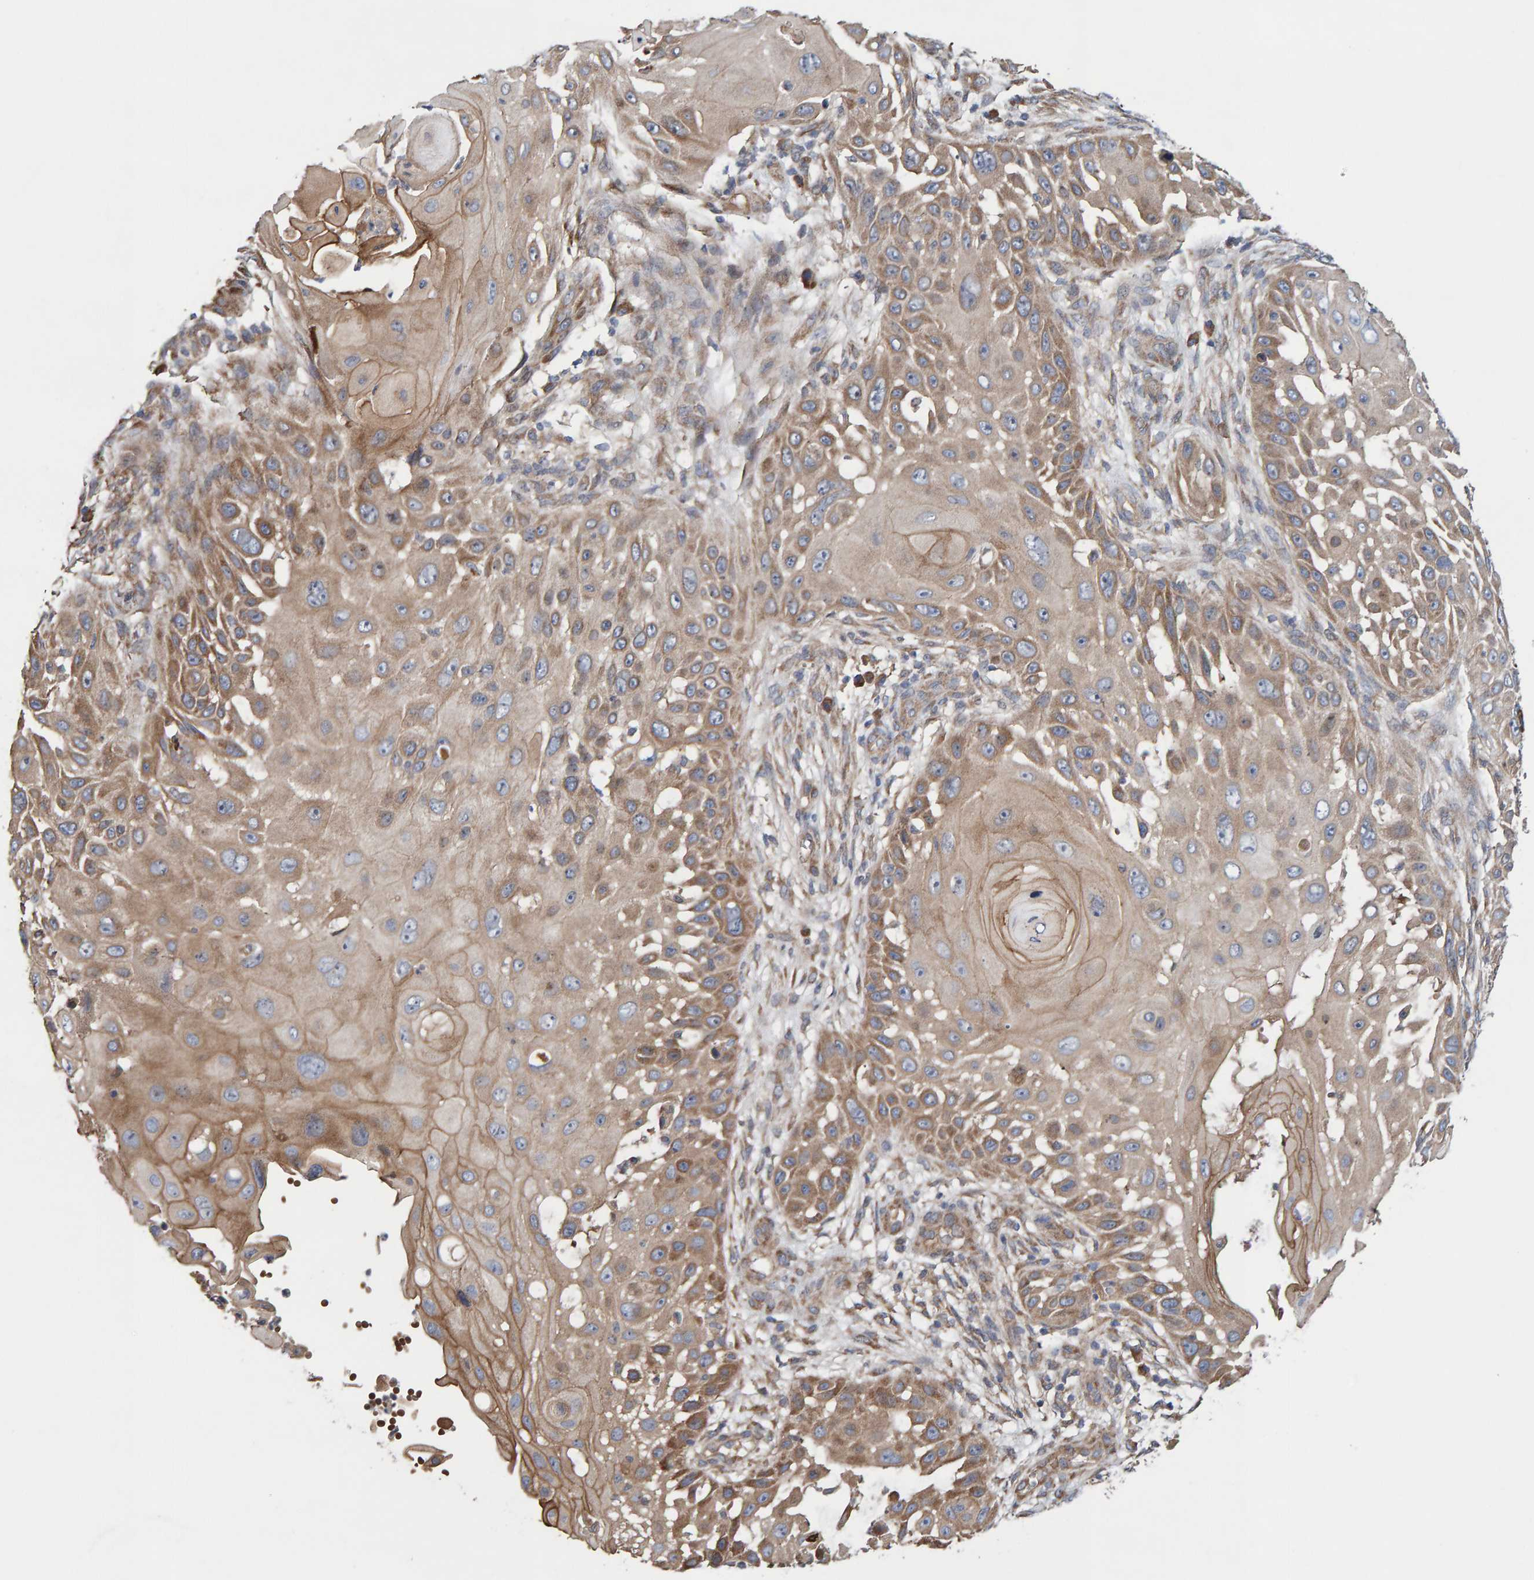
{"staining": {"intensity": "moderate", "quantity": ">75%", "location": "cytoplasmic/membranous"}, "tissue": "skin cancer", "cell_type": "Tumor cells", "image_type": "cancer", "snomed": [{"axis": "morphology", "description": "Squamous cell carcinoma, NOS"}, {"axis": "topography", "description": "Skin"}], "caption": "Immunohistochemistry (IHC) staining of skin squamous cell carcinoma, which demonstrates medium levels of moderate cytoplasmic/membranous positivity in approximately >75% of tumor cells indicating moderate cytoplasmic/membranous protein staining. The staining was performed using DAB (brown) for protein detection and nuclei were counterstained in hematoxylin (blue).", "gene": "LRSAM1", "patient": {"sex": "female", "age": 44}}